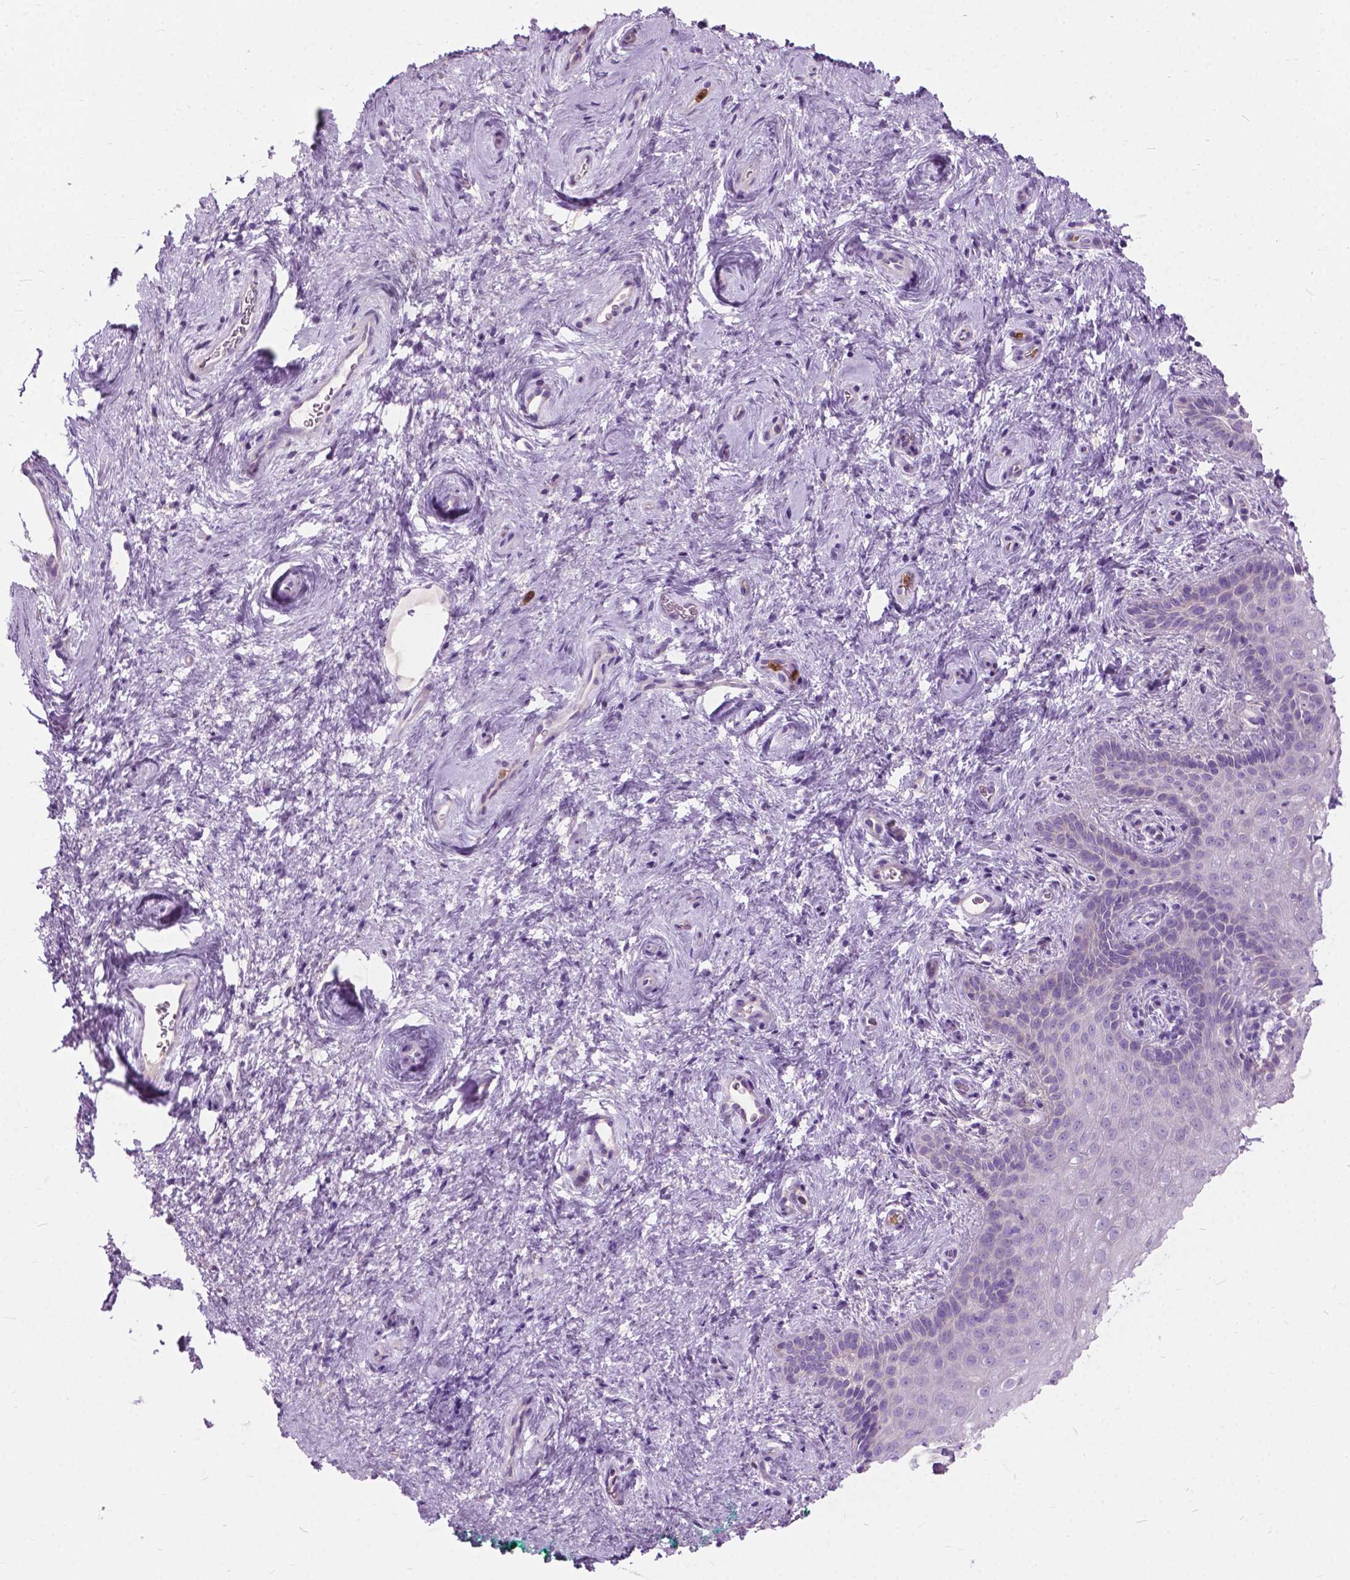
{"staining": {"intensity": "negative", "quantity": "none", "location": "none"}, "tissue": "vagina", "cell_type": "Squamous epithelial cells", "image_type": "normal", "snomed": [{"axis": "morphology", "description": "Normal tissue, NOS"}, {"axis": "topography", "description": "Vagina"}], "caption": "The image shows no significant positivity in squamous epithelial cells of vagina. (DAB immunohistochemistry visualized using brightfield microscopy, high magnification).", "gene": "PRR35", "patient": {"sex": "female", "age": 45}}